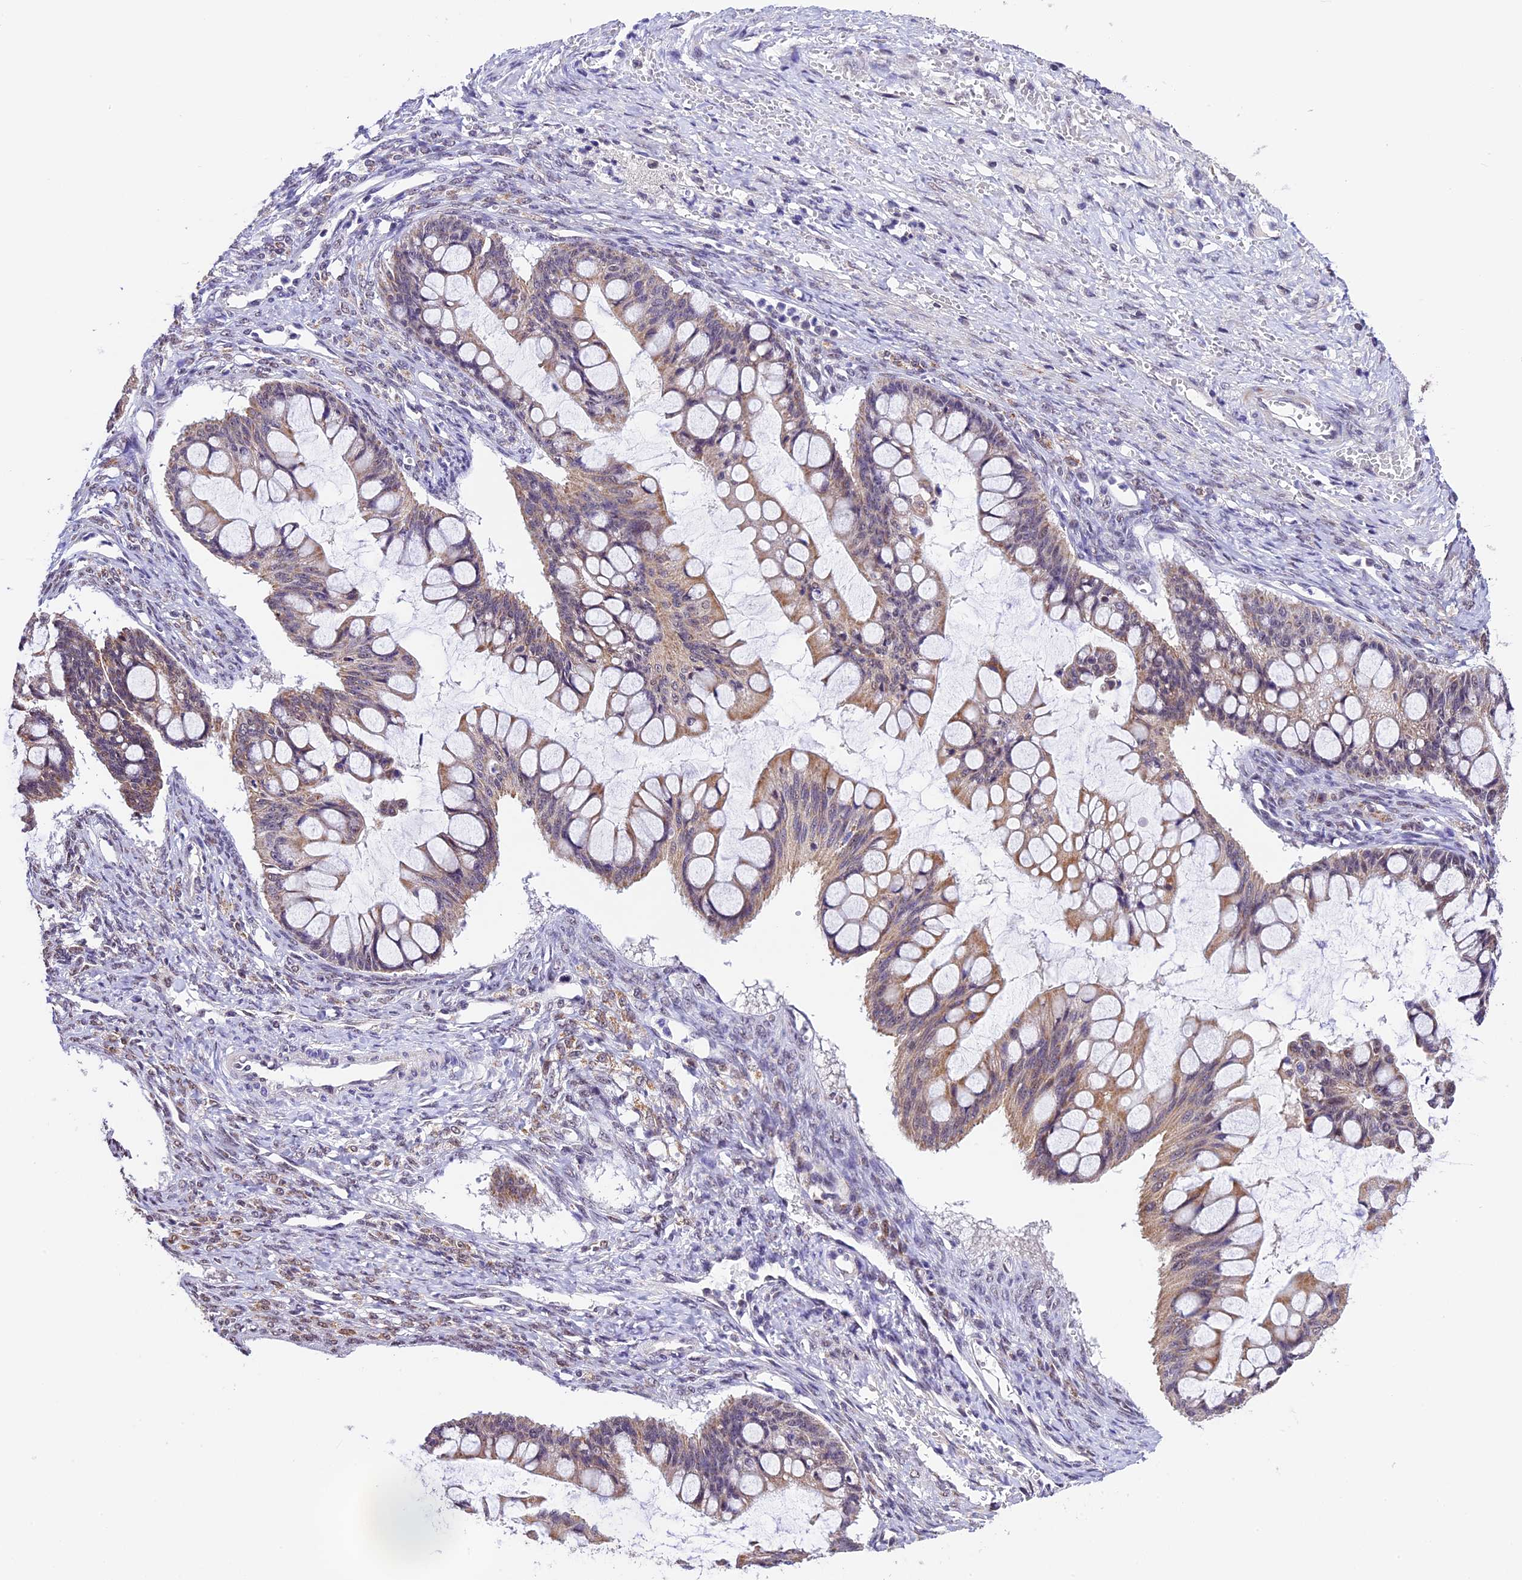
{"staining": {"intensity": "moderate", "quantity": "25%-75%", "location": "cytoplasmic/membranous"}, "tissue": "ovarian cancer", "cell_type": "Tumor cells", "image_type": "cancer", "snomed": [{"axis": "morphology", "description": "Cystadenocarcinoma, mucinous, NOS"}, {"axis": "topography", "description": "Ovary"}], "caption": "A brown stain shows moderate cytoplasmic/membranous expression of a protein in human ovarian cancer (mucinous cystadenocarcinoma) tumor cells.", "gene": "CARS2", "patient": {"sex": "female", "age": 73}}